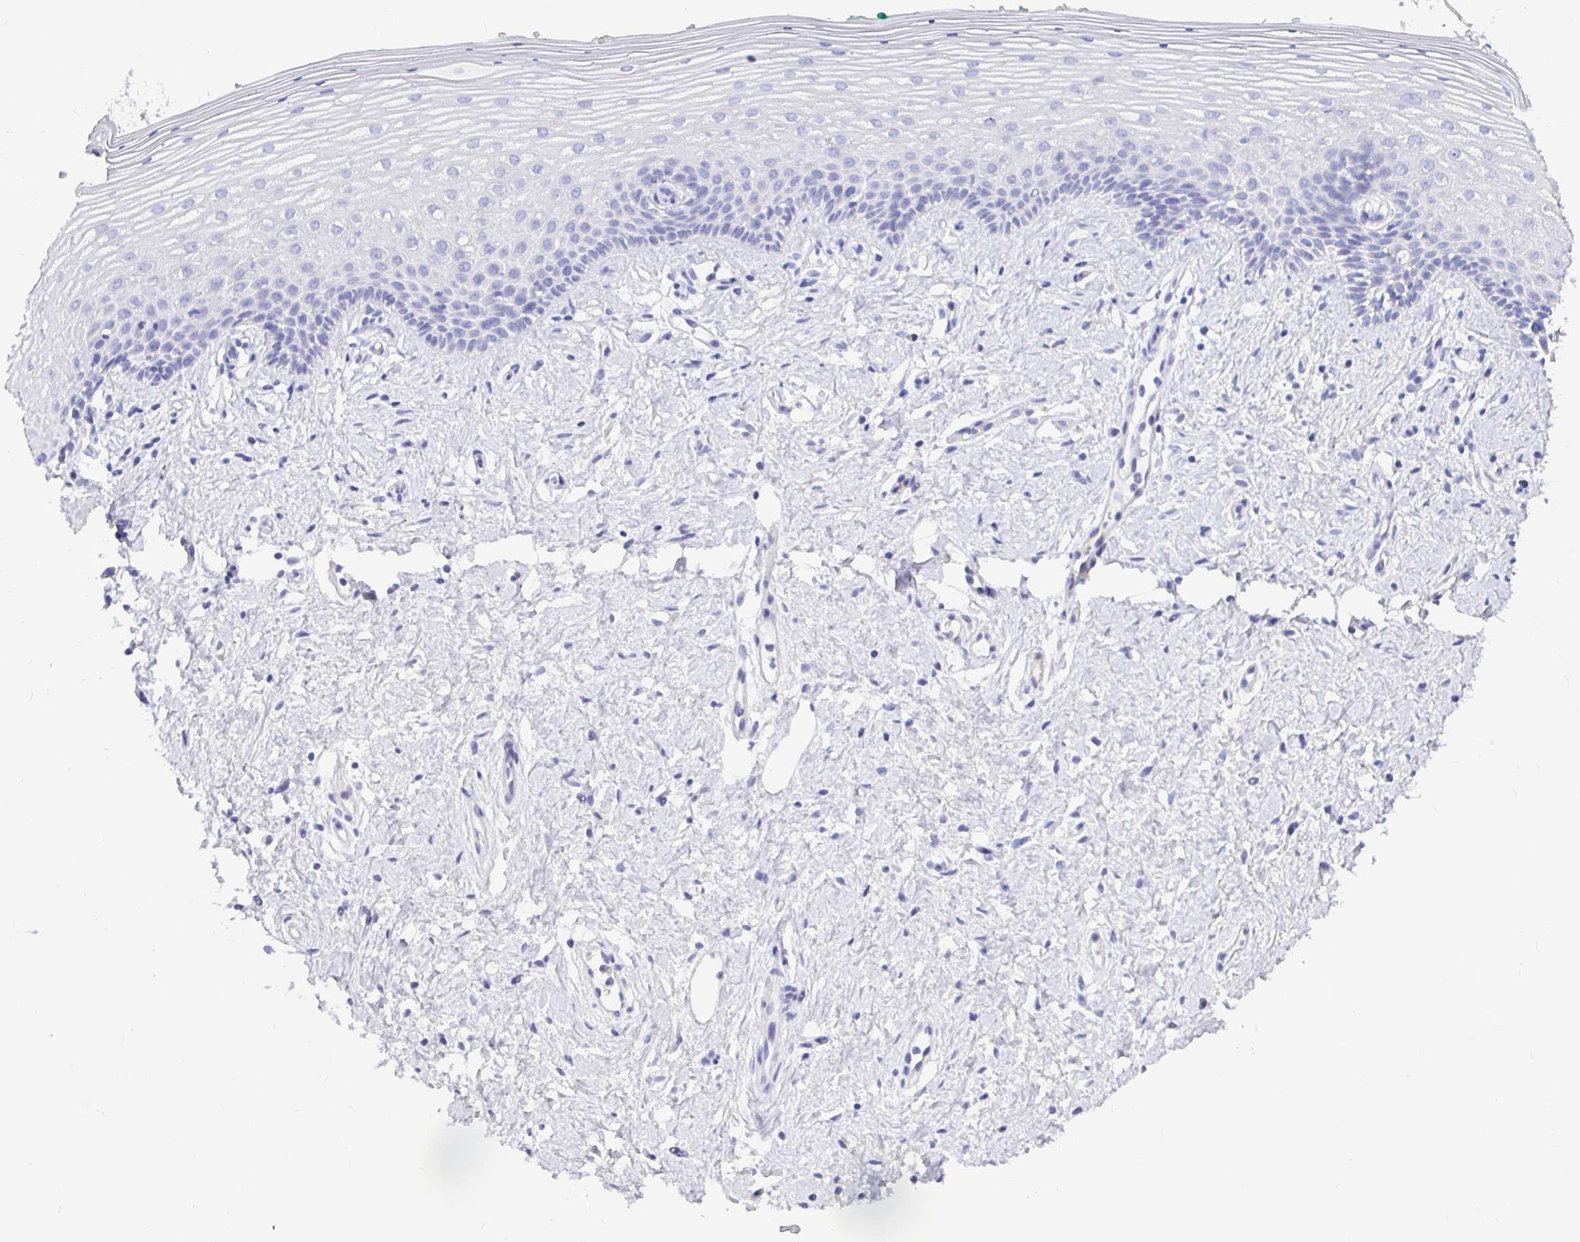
{"staining": {"intensity": "negative", "quantity": "none", "location": "none"}, "tissue": "vagina", "cell_type": "Squamous epithelial cells", "image_type": "normal", "snomed": [{"axis": "morphology", "description": "Normal tissue, NOS"}, {"axis": "topography", "description": "Vagina"}], "caption": "Immunohistochemistry (IHC) photomicrograph of normal human vagina stained for a protein (brown), which displays no positivity in squamous epithelial cells.", "gene": "TPTE", "patient": {"sex": "female", "age": 42}}